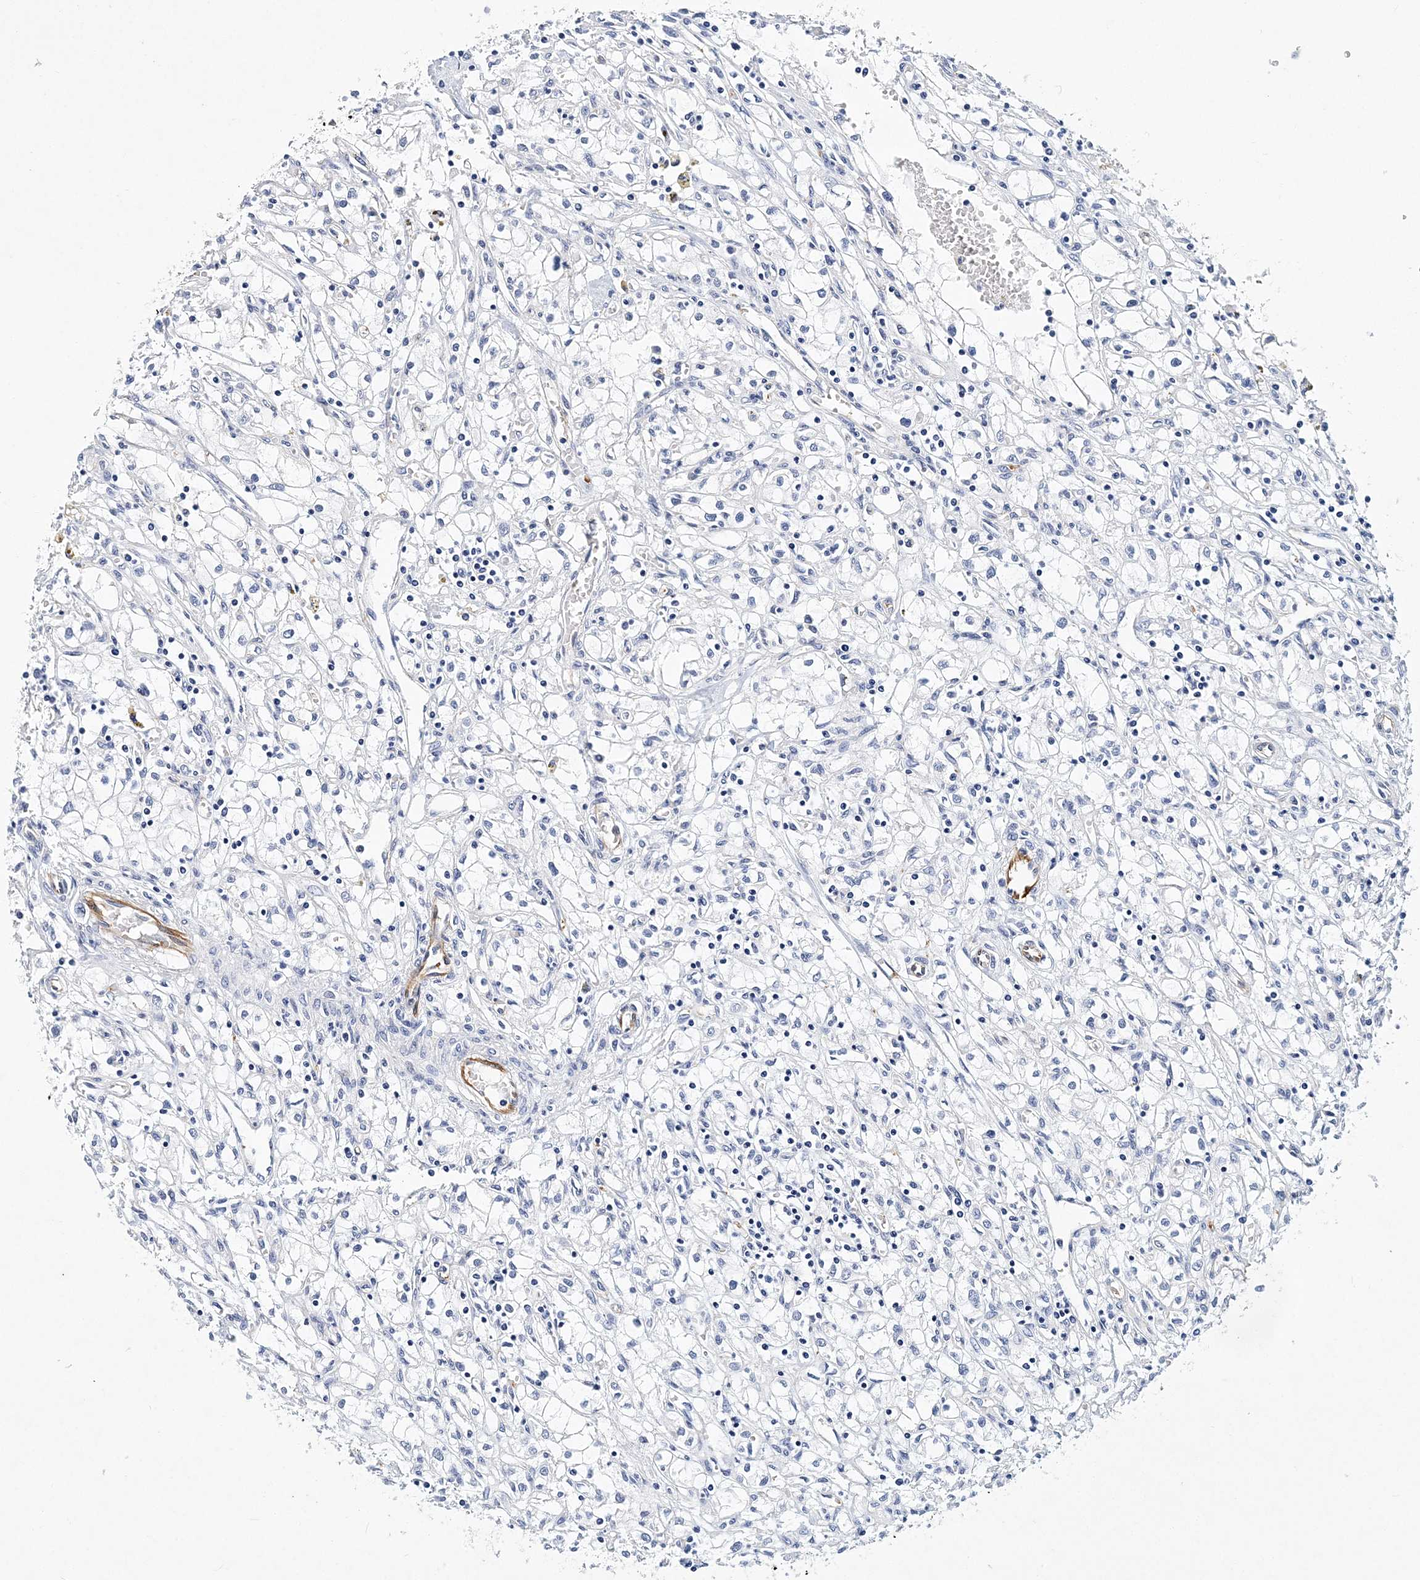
{"staining": {"intensity": "negative", "quantity": "none", "location": "none"}, "tissue": "renal cancer", "cell_type": "Tumor cells", "image_type": "cancer", "snomed": [{"axis": "morphology", "description": "Adenocarcinoma, NOS"}, {"axis": "topography", "description": "Kidney"}], "caption": "Human renal cancer stained for a protein using immunohistochemistry (IHC) shows no positivity in tumor cells.", "gene": "ITGA2B", "patient": {"sex": "male", "age": 56}}